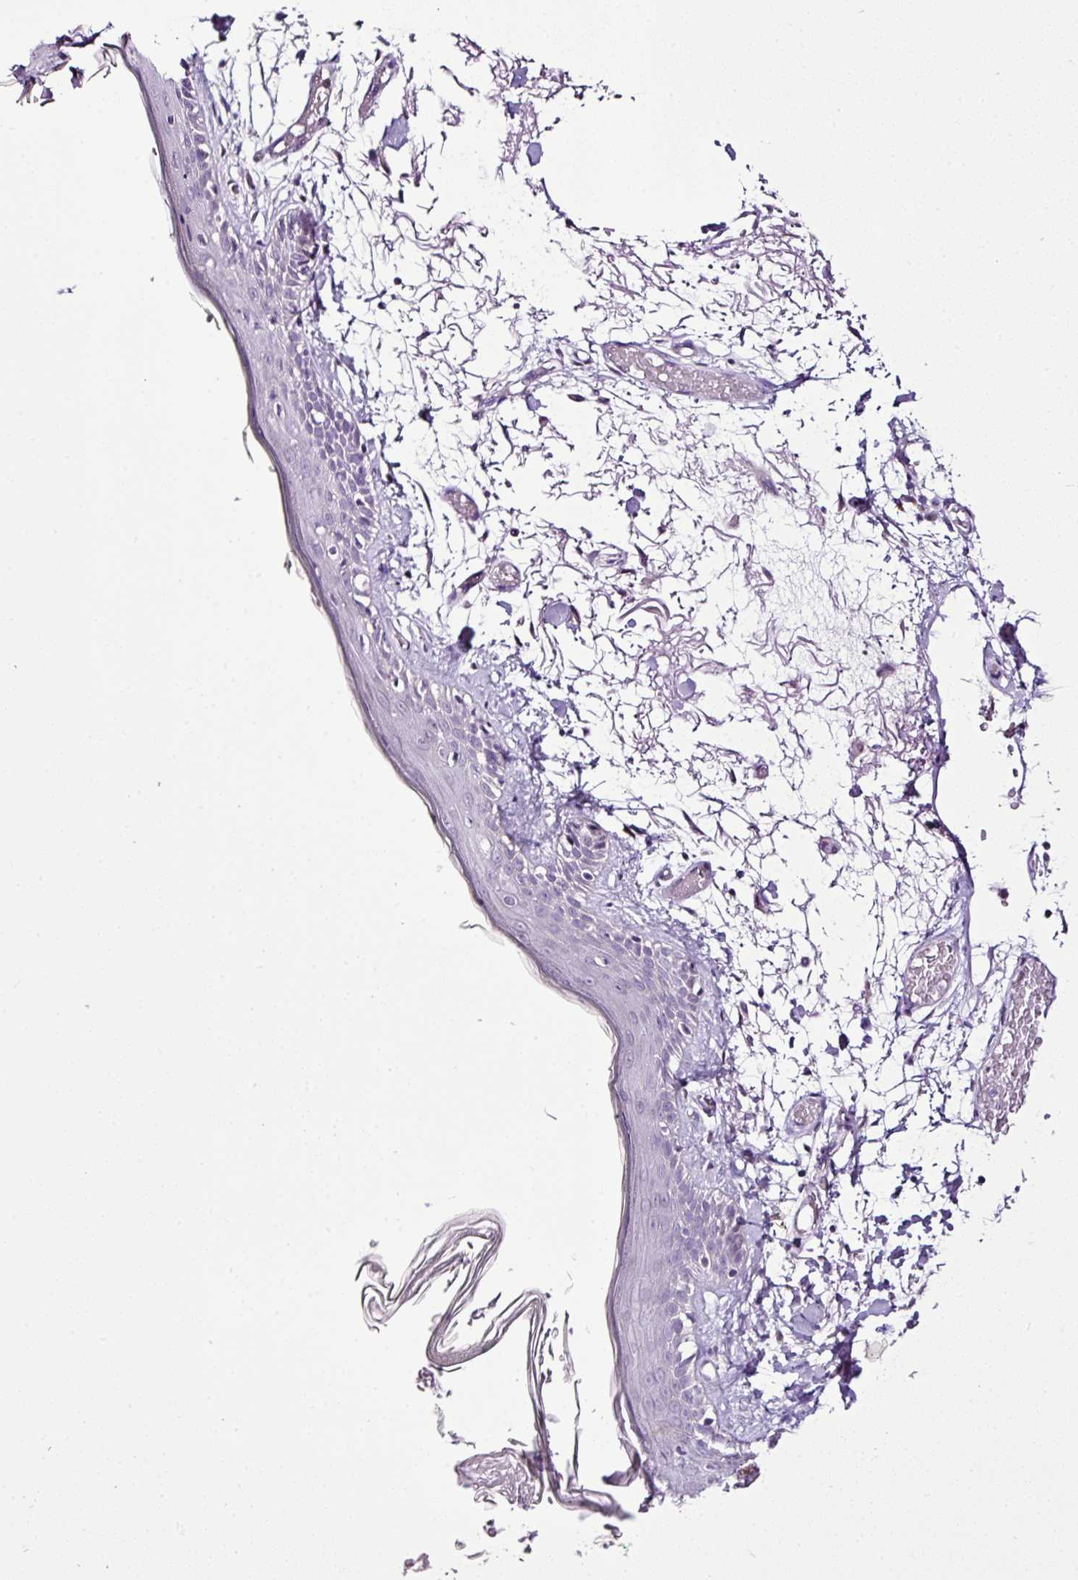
{"staining": {"intensity": "negative", "quantity": "none", "location": "none"}, "tissue": "skin", "cell_type": "Fibroblasts", "image_type": "normal", "snomed": [{"axis": "morphology", "description": "Normal tissue, NOS"}, {"axis": "topography", "description": "Skin"}], "caption": "Immunohistochemical staining of unremarkable skin shows no significant positivity in fibroblasts. The staining is performed using DAB brown chromogen with nuclei counter-stained in using hematoxylin.", "gene": "ESR1", "patient": {"sex": "male", "age": 79}}